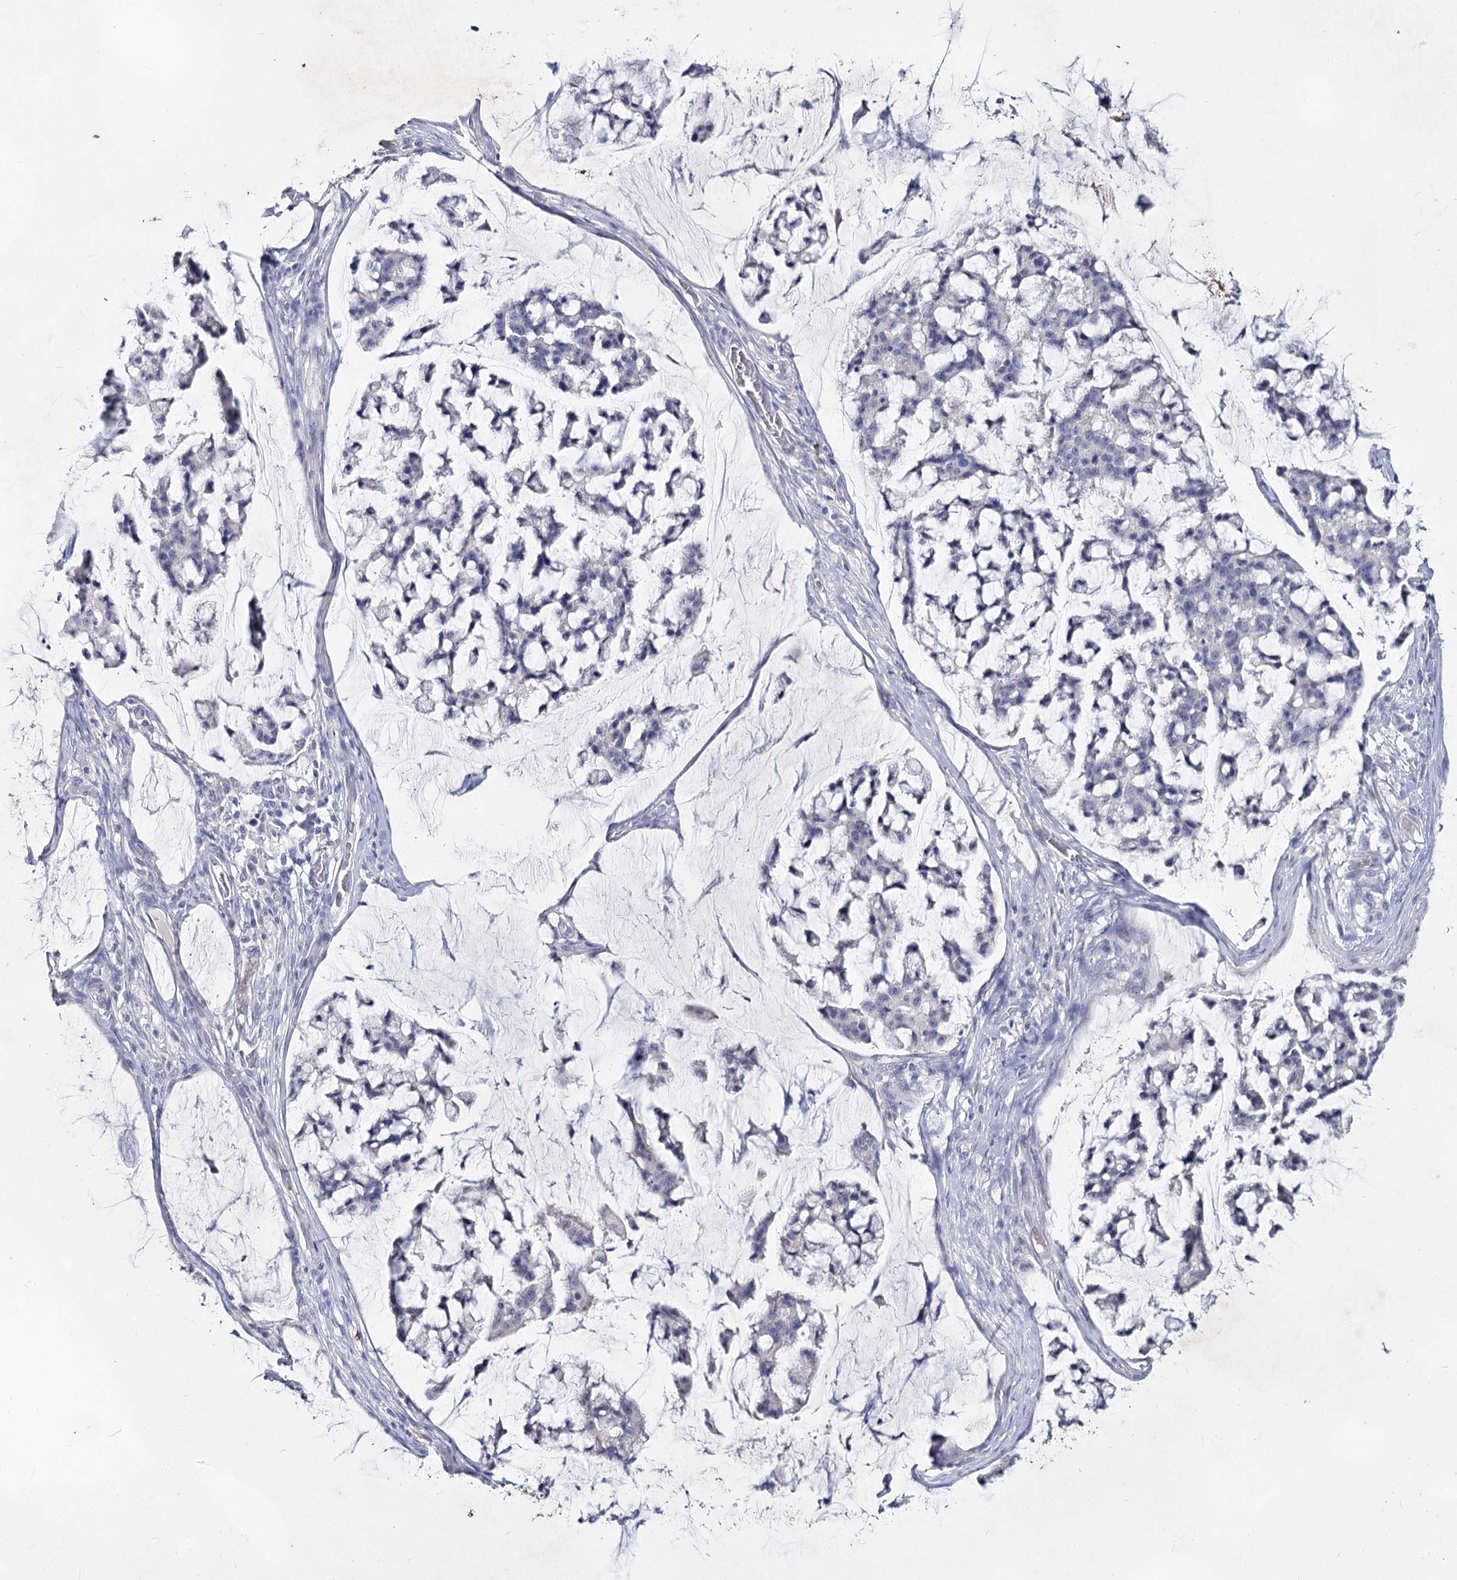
{"staining": {"intensity": "negative", "quantity": "none", "location": "none"}, "tissue": "stomach cancer", "cell_type": "Tumor cells", "image_type": "cancer", "snomed": [{"axis": "morphology", "description": "Adenocarcinoma, NOS"}, {"axis": "topography", "description": "Stomach, lower"}], "caption": "Immunohistochemistry histopathology image of neoplastic tissue: human stomach cancer (adenocarcinoma) stained with DAB shows no significant protein positivity in tumor cells. The staining was performed using DAB to visualize the protein expression in brown, while the nuclei were stained in blue with hematoxylin (Magnification: 20x).", "gene": "CCDC73", "patient": {"sex": "male", "age": 67}}